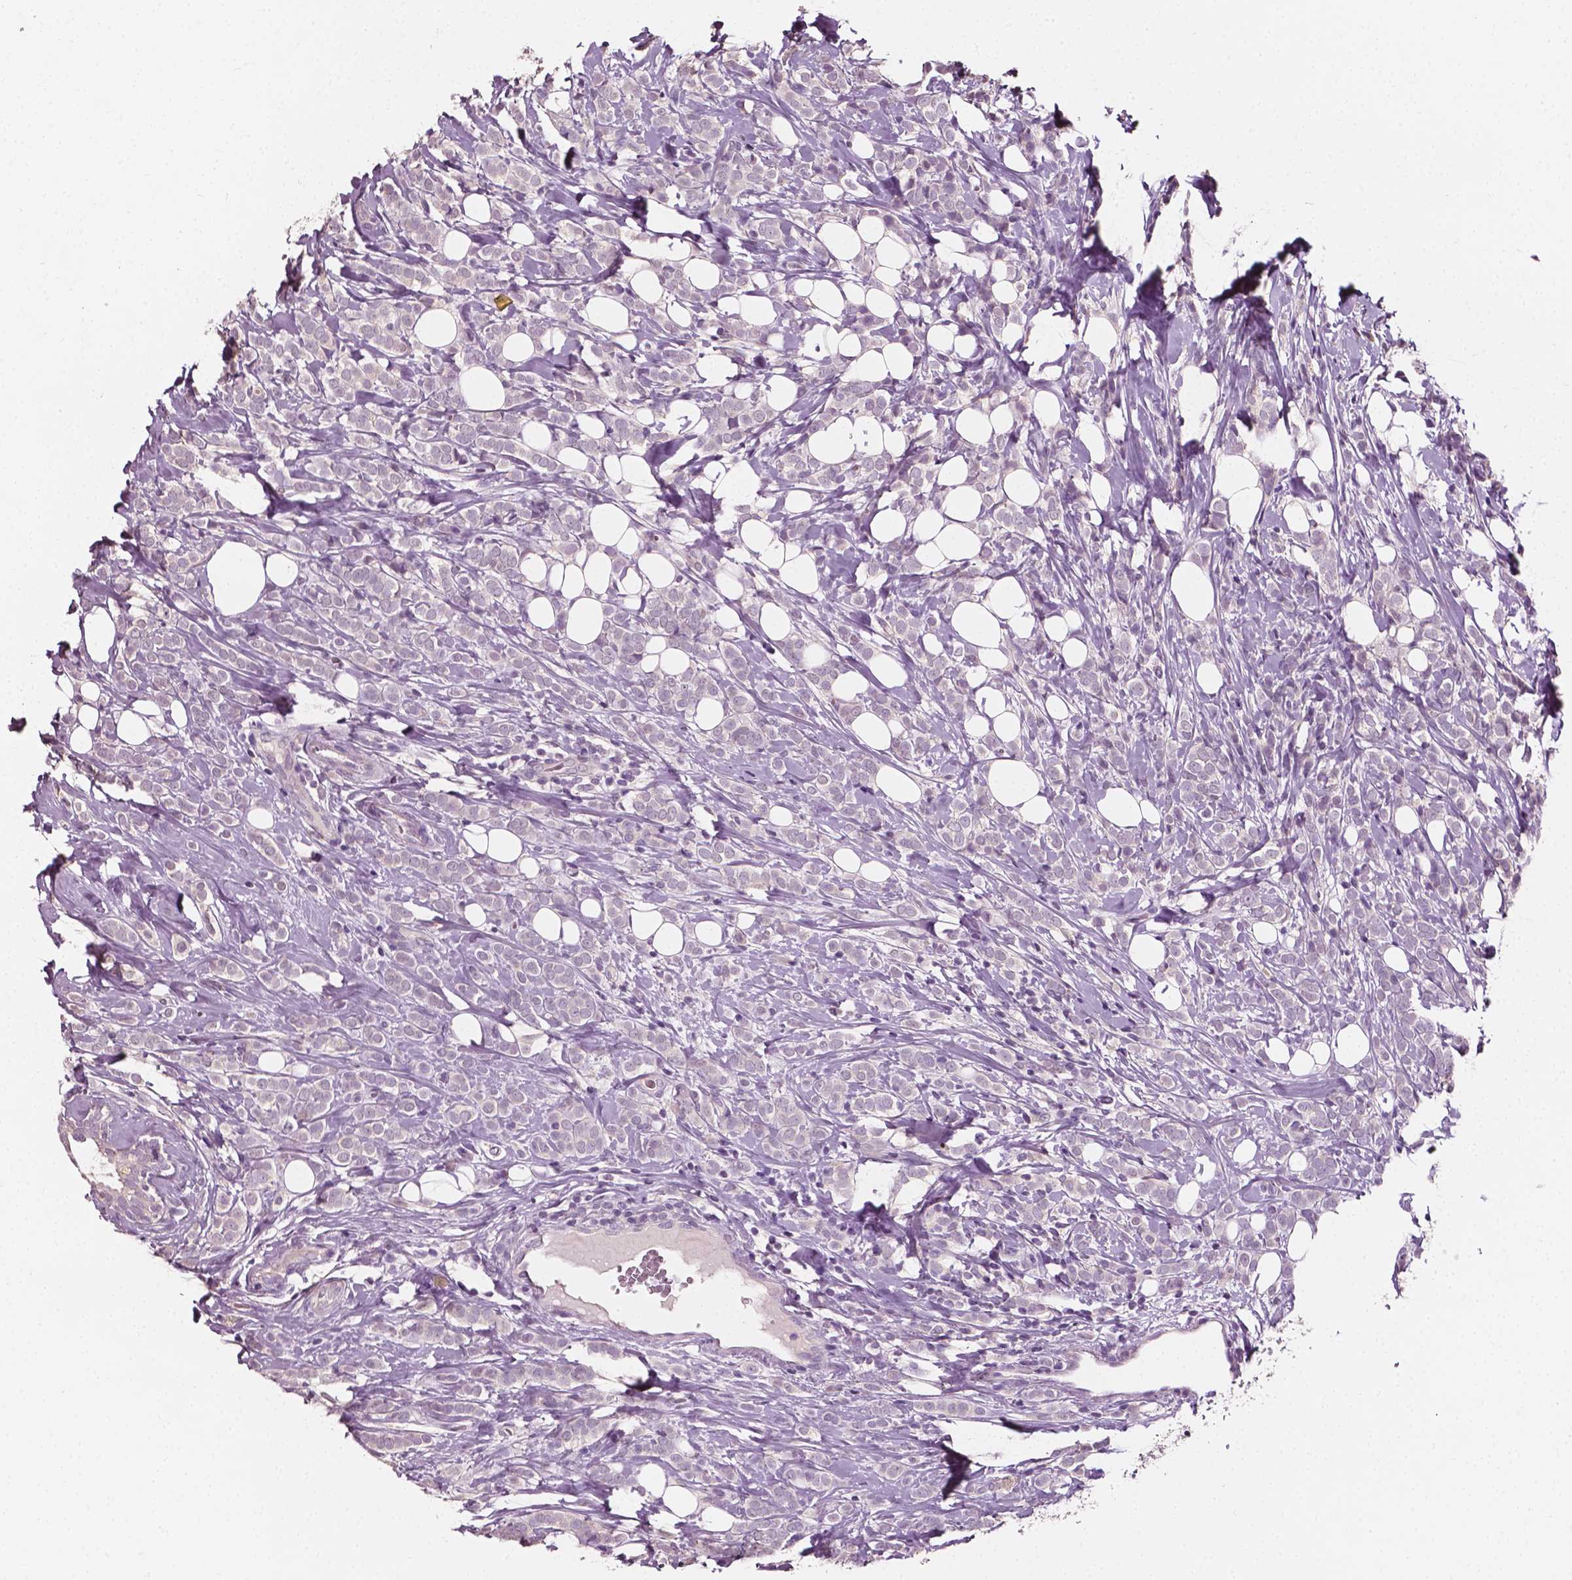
{"staining": {"intensity": "negative", "quantity": "none", "location": "none"}, "tissue": "breast cancer", "cell_type": "Tumor cells", "image_type": "cancer", "snomed": [{"axis": "morphology", "description": "Lobular carcinoma"}, {"axis": "topography", "description": "Breast"}], "caption": "Immunohistochemical staining of human breast cancer (lobular carcinoma) reveals no significant expression in tumor cells.", "gene": "PLA2R1", "patient": {"sex": "female", "age": 49}}